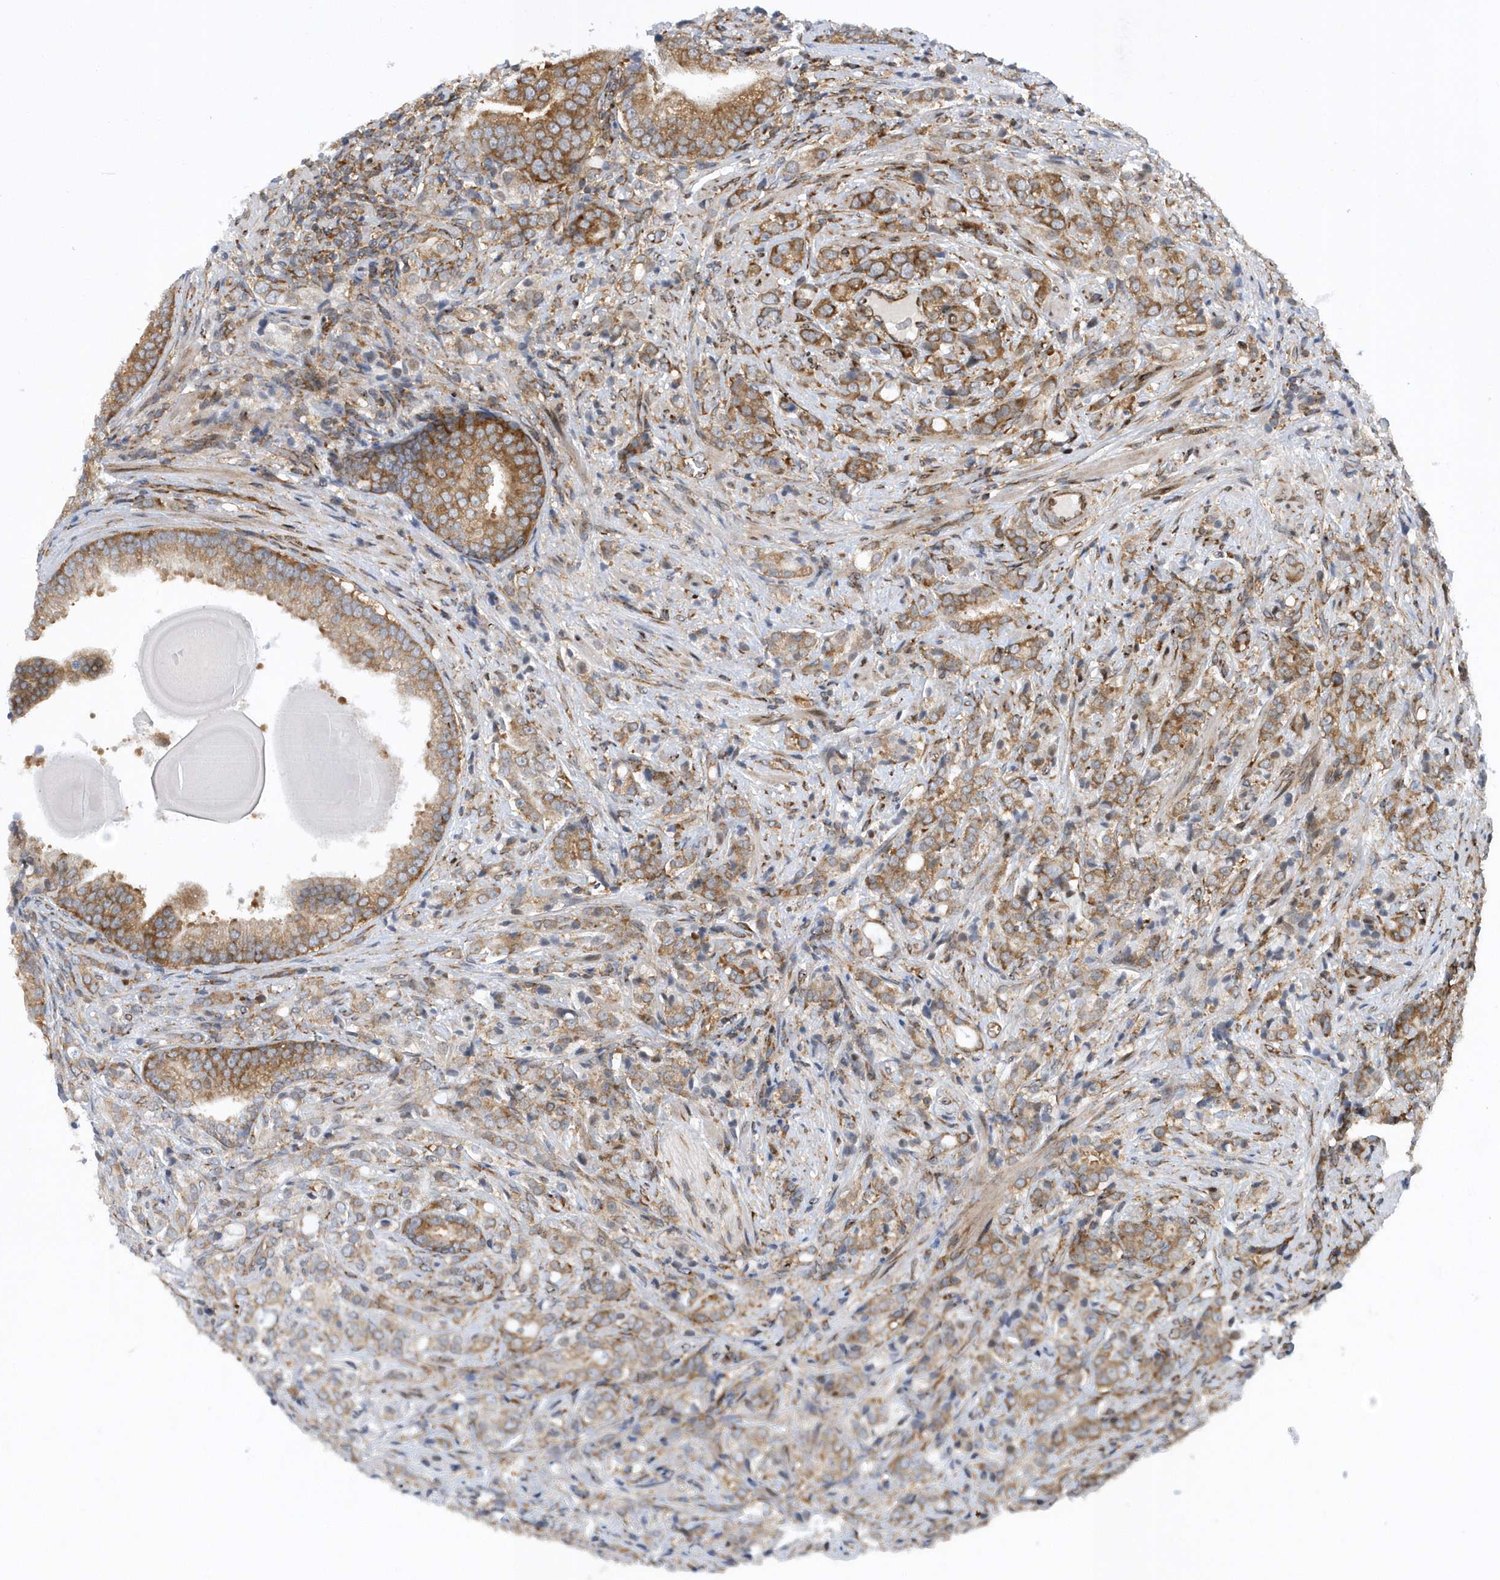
{"staining": {"intensity": "moderate", "quantity": ">75%", "location": "cytoplasmic/membranous"}, "tissue": "prostate cancer", "cell_type": "Tumor cells", "image_type": "cancer", "snomed": [{"axis": "morphology", "description": "Adenocarcinoma, High grade"}, {"axis": "topography", "description": "Prostate"}], "caption": "Immunohistochemical staining of prostate cancer (high-grade adenocarcinoma) displays moderate cytoplasmic/membranous protein expression in about >75% of tumor cells.", "gene": "PHF1", "patient": {"sex": "male", "age": 57}}